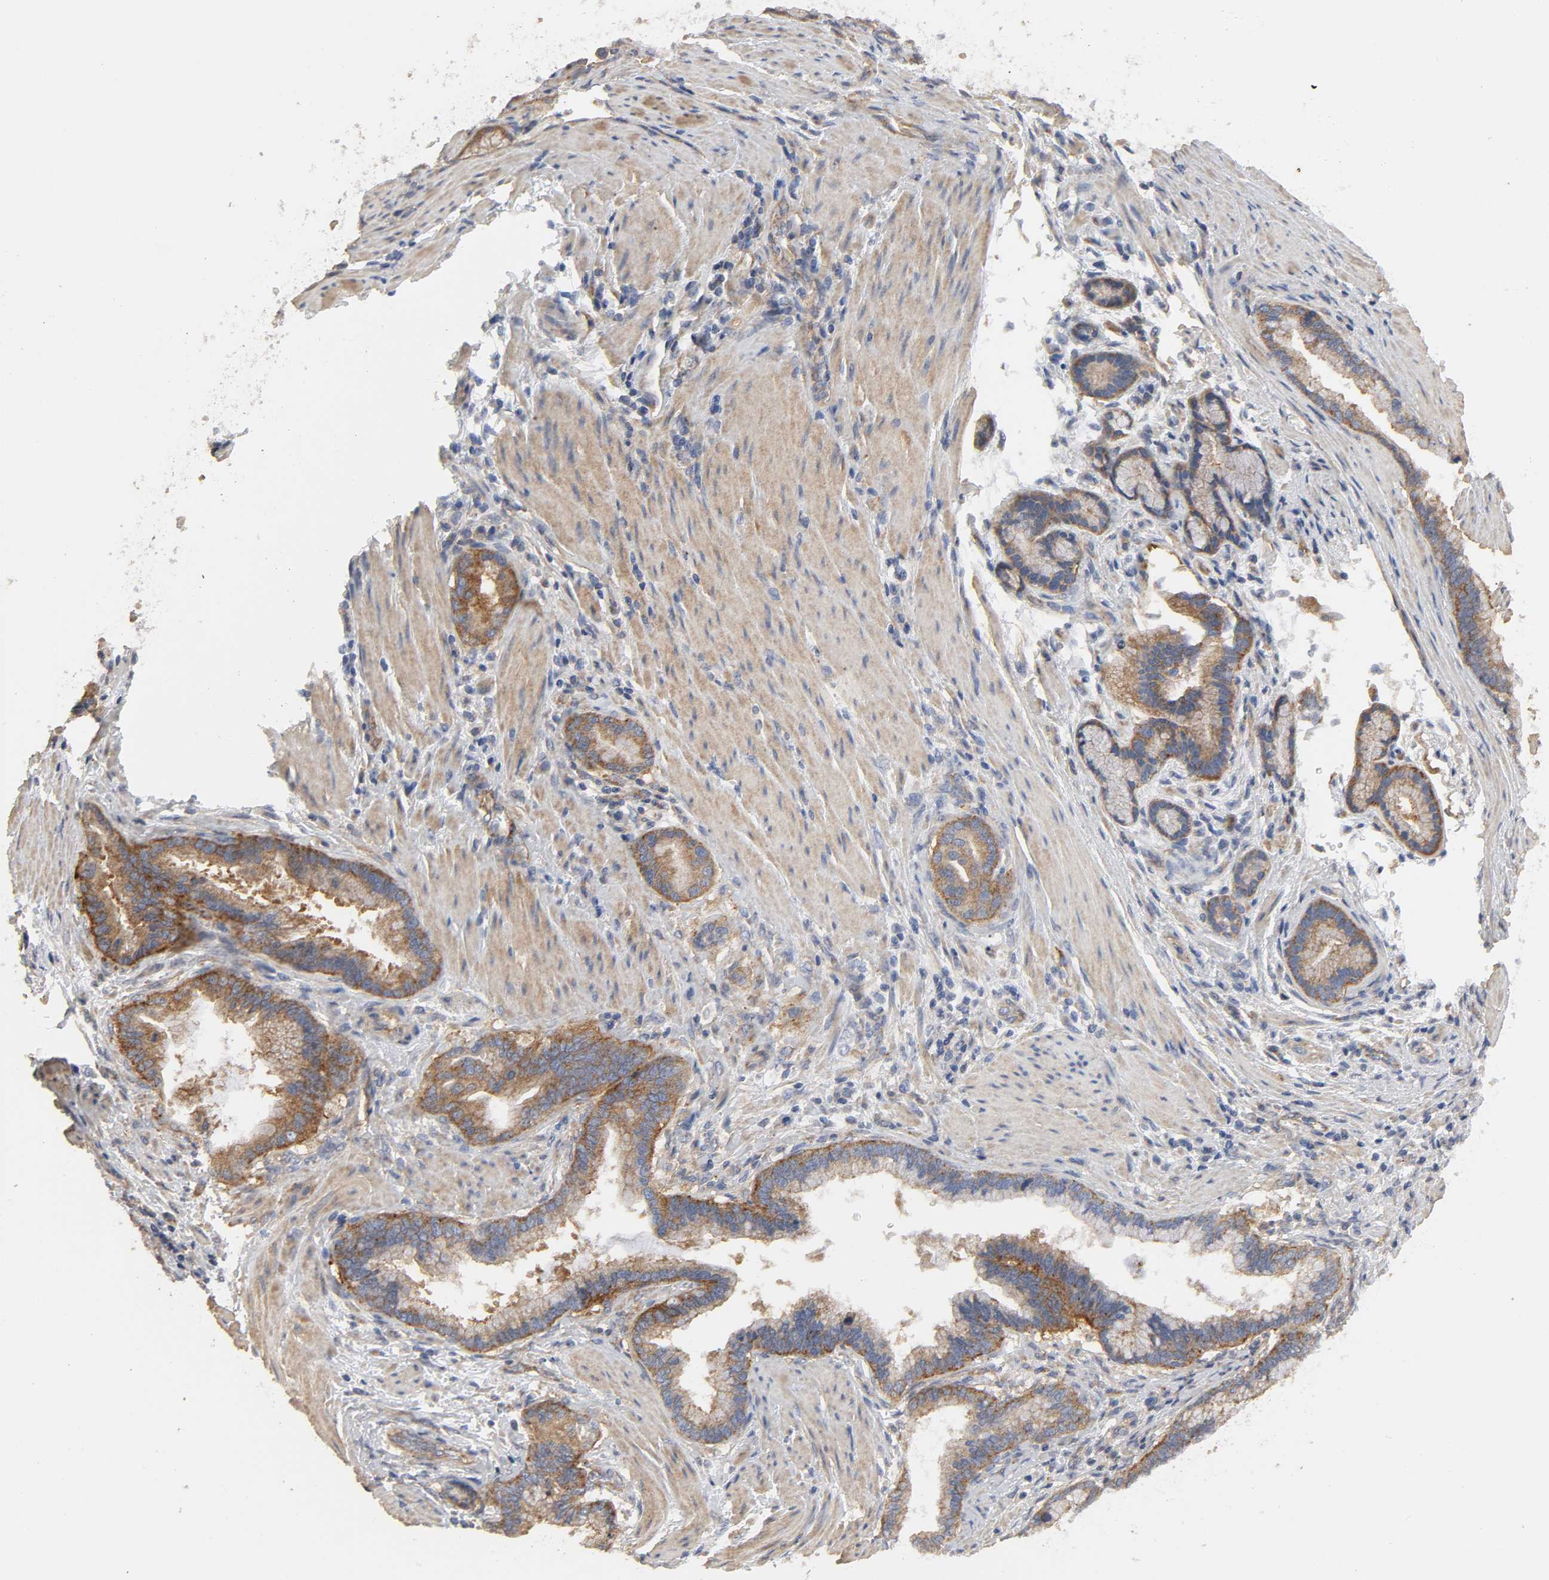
{"staining": {"intensity": "strong", "quantity": ">75%", "location": "cytoplasmic/membranous"}, "tissue": "pancreatic cancer", "cell_type": "Tumor cells", "image_type": "cancer", "snomed": [{"axis": "morphology", "description": "Adenocarcinoma, NOS"}, {"axis": "topography", "description": "Pancreas"}], "caption": "DAB (3,3'-diaminobenzidine) immunohistochemical staining of pancreatic cancer demonstrates strong cytoplasmic/membranous protein staining in about >75% of tumor cells.", "gene": "SH3GLB1", "patient": {"sex": "female", "age": 64}}